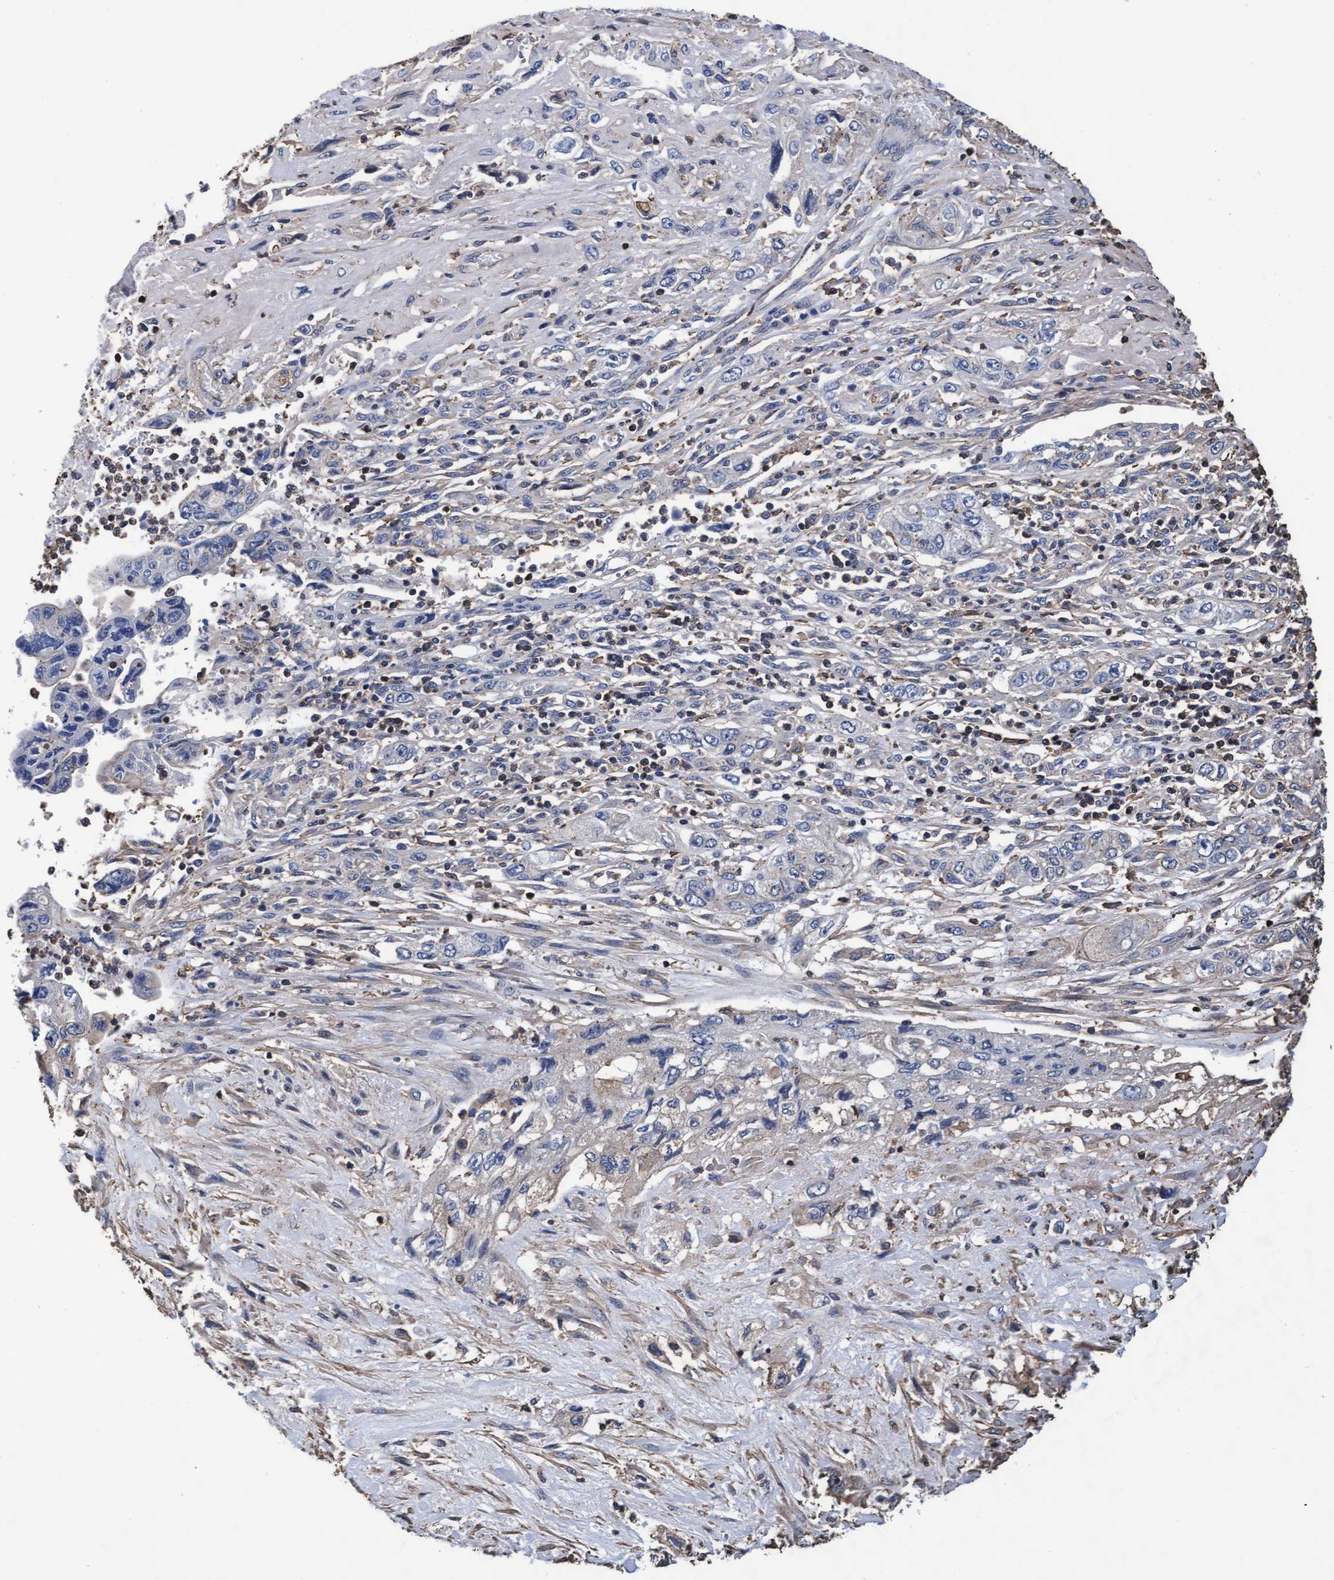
{"staining": {"intensity": "negative", "quantity": "none", "location": "none"}, "tissue": "pancreatic cancer", "cell_type": "Tumor cells", "image_type": "cancer", "snomed": [{"axis": "morphology", "description": "Adenocarcinoma, NOS"}, {"axis": "topography", "description": "Pancreas"}], "caption": "High magnification brightfield microscopy of pancreatic adenocarcinoma stained with DAB (3,3'-diaminobenzidine) (brown) and counterstained with hematoxylin (blue): tumor cells show no significant expression. (DAB immunohistochemistry with hematoxylin counter stain).", "gene": "GRHPR", "patient": {"sex": "female", "age": 73}}